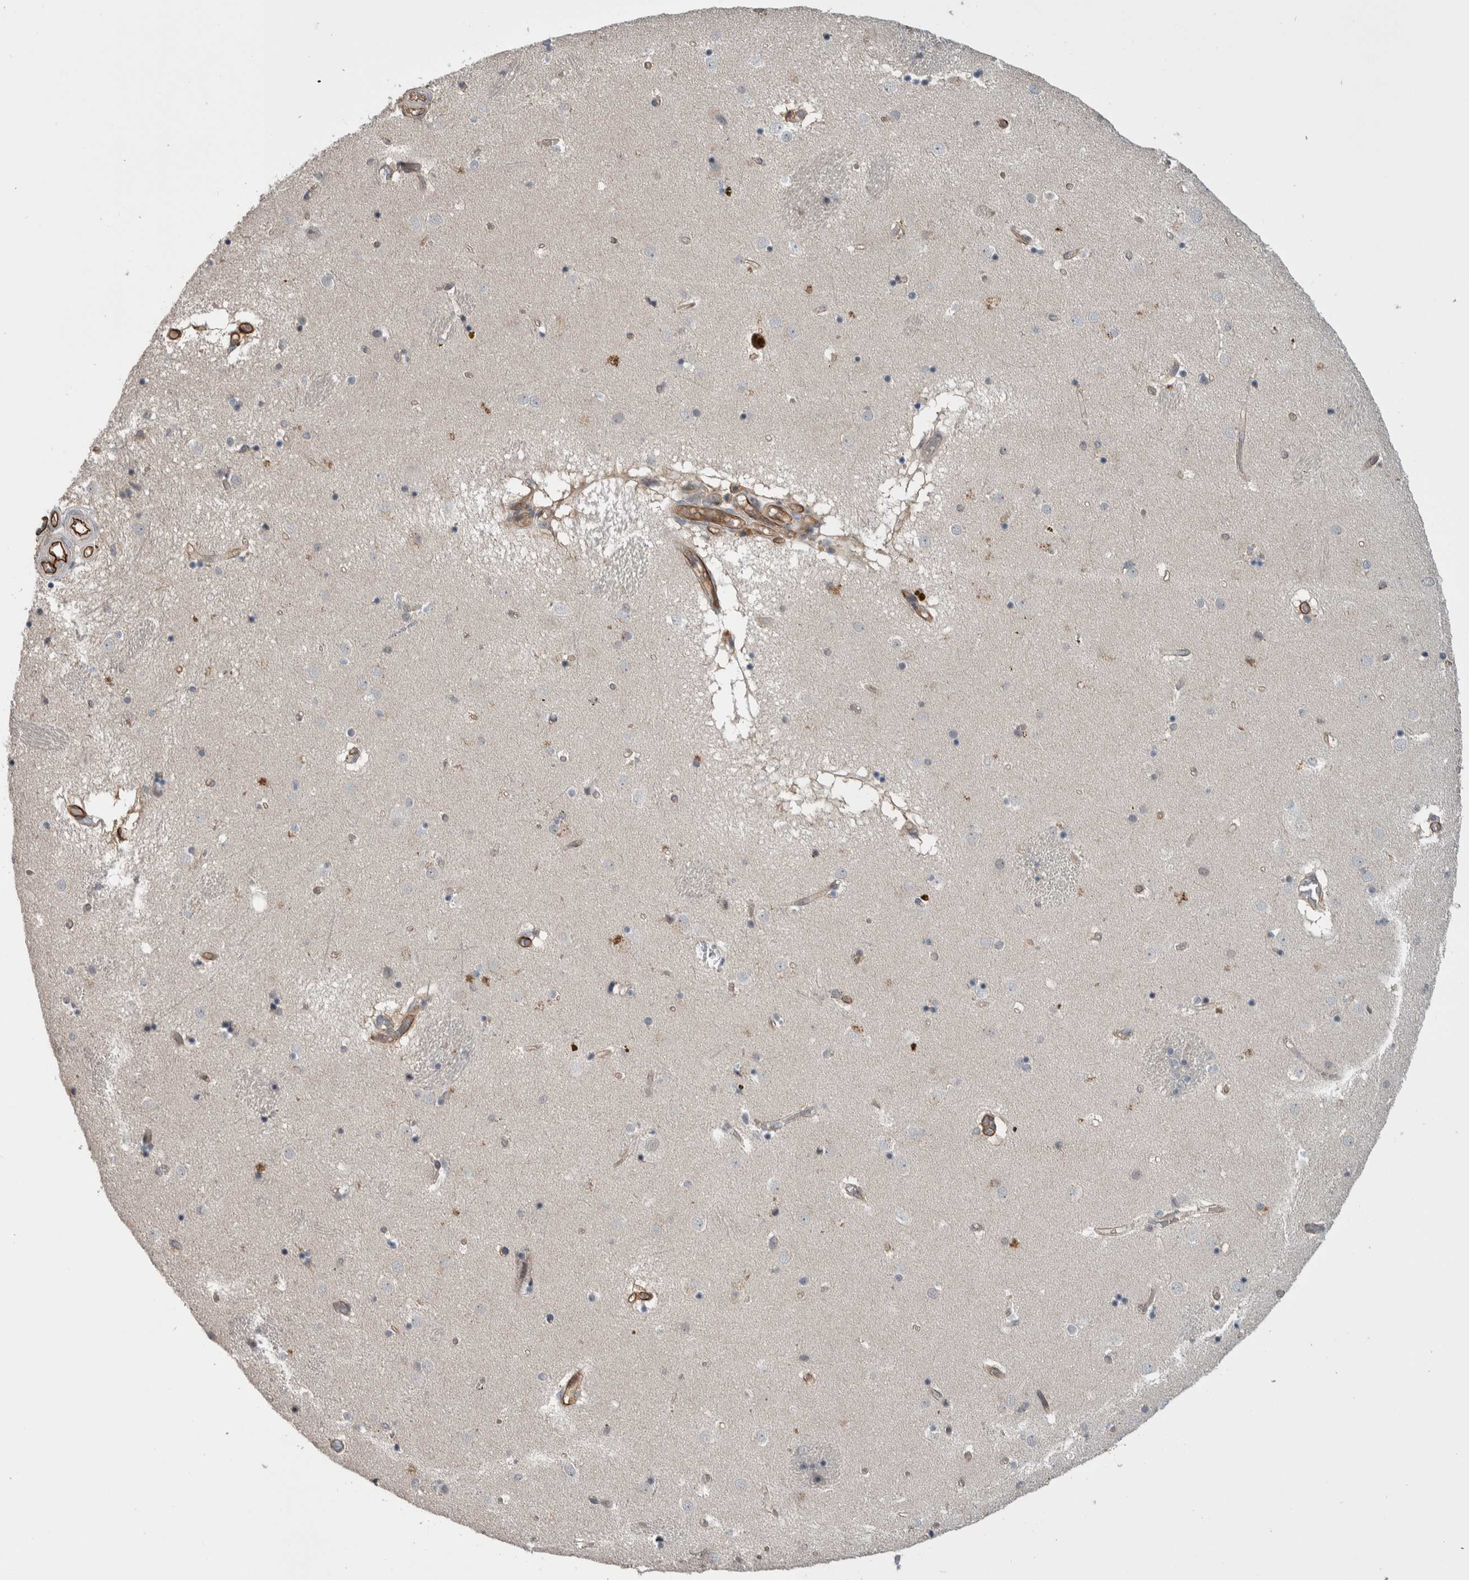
{"staining": {"intensity": "negative", "quantity": "none", "location": "none"}, "tissue": "caudate", "cell_type": "Glial cells", "image_type": "normal", "snomed": [{"axis": "morphology", "description": "Normal tissue, NOS"}, {"axis": "topography", "description": "Lateral ventricle wall"}], "caption": "The immunohistochemistry (IHC) histopathology image has no significant positivity in glial cells of caudate.", "gene": "PRDM4", "patient": {"sex": "male", "age": 70}}